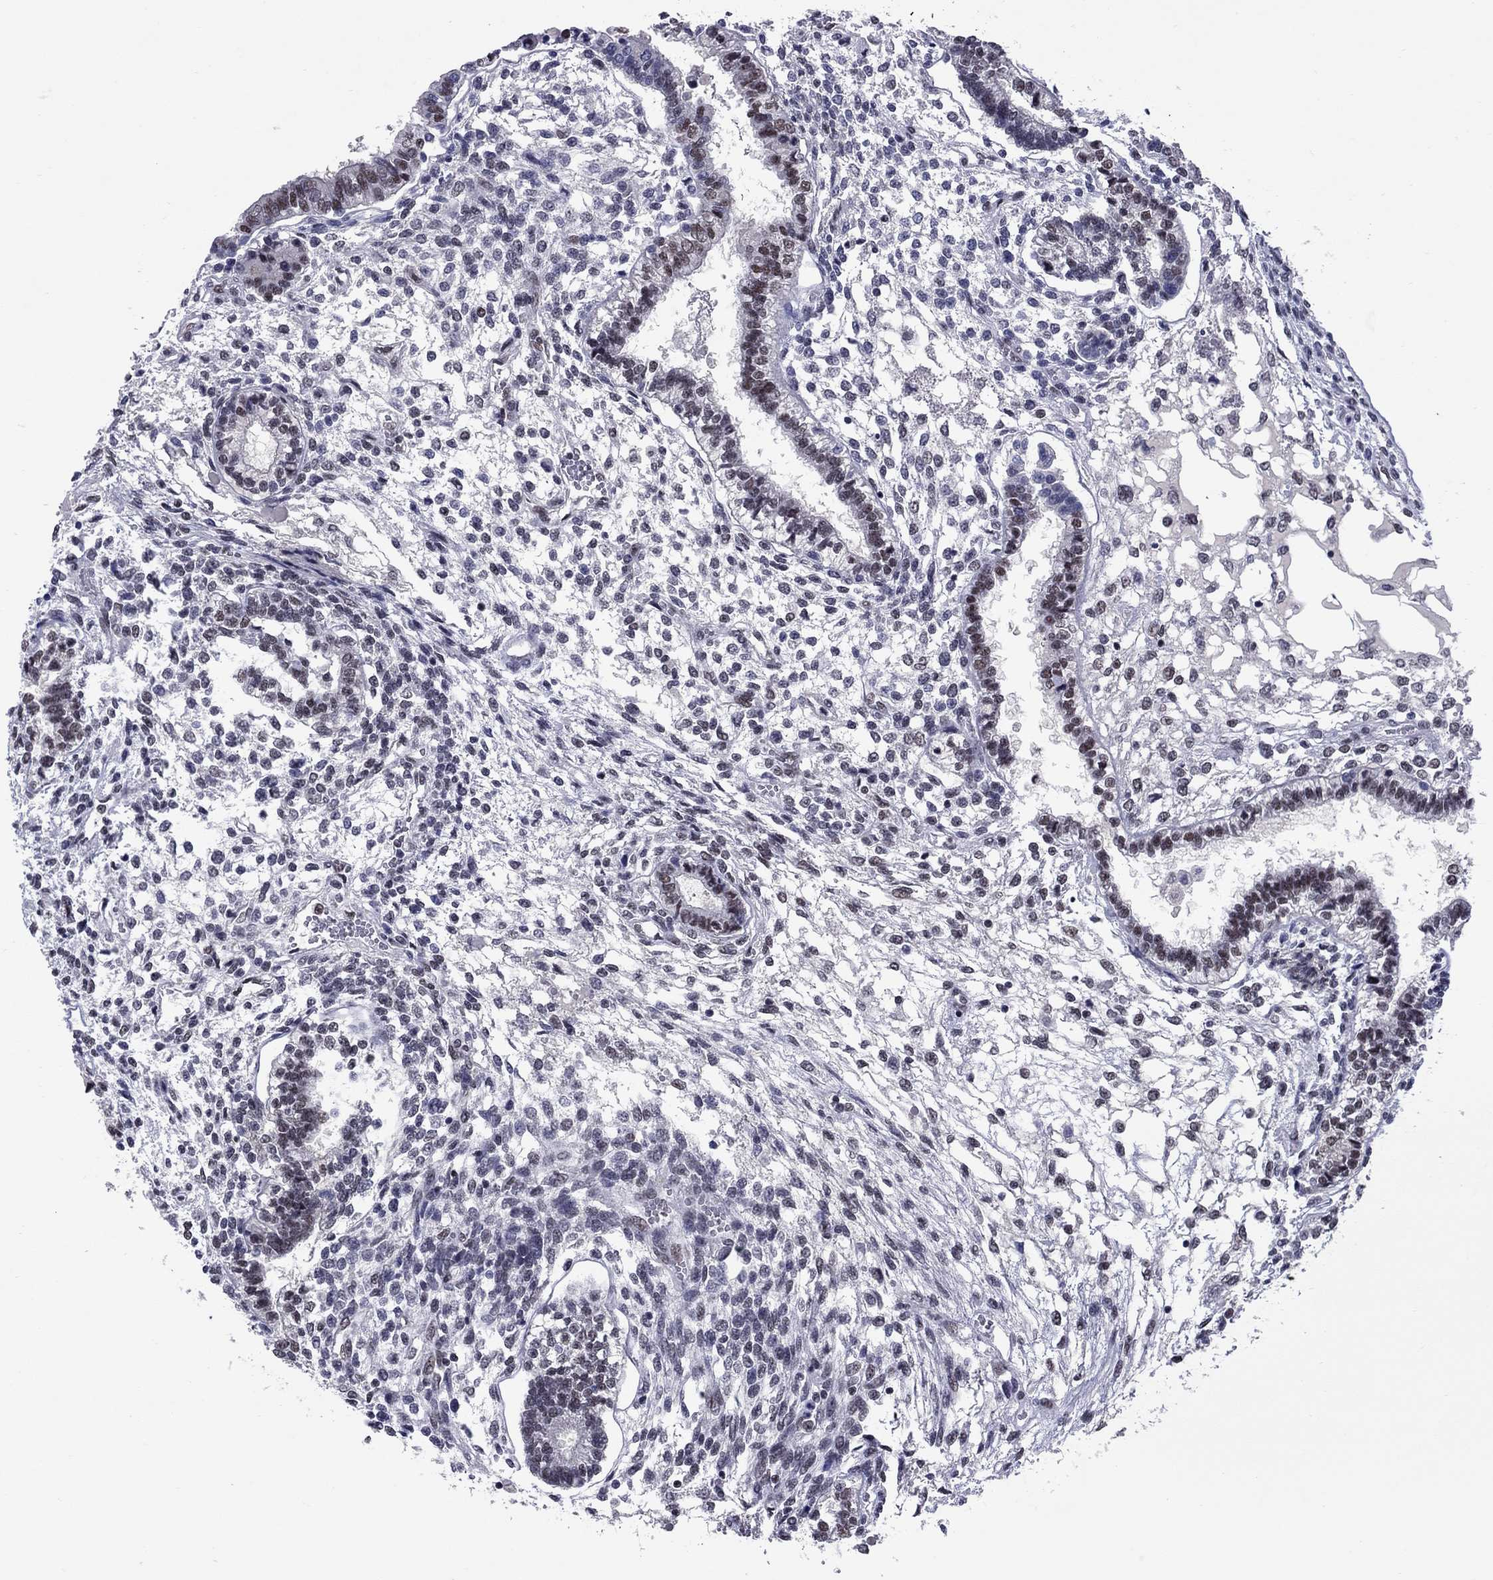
{"staining": {"intensity": "moderate", "quantity": "25%-75%", "location": "nuclear"}, "tissue": "testis cancer", "cell_type": "Tumor cells", "image_type": "cancer", "snomed": [{"axis": "morphology", "description": "Carcinoma, Embryonal, NOS"}, {"axis": "topography", "description": "Testis"}], "caption": "Approximately 25%-75% of tumor cells in human testis cancer display moderate nuclear protein staining as visualized by brown immunohistochemical staining.", "gene": "TAF9", "patient": {"sex": "male", "age": 37}}